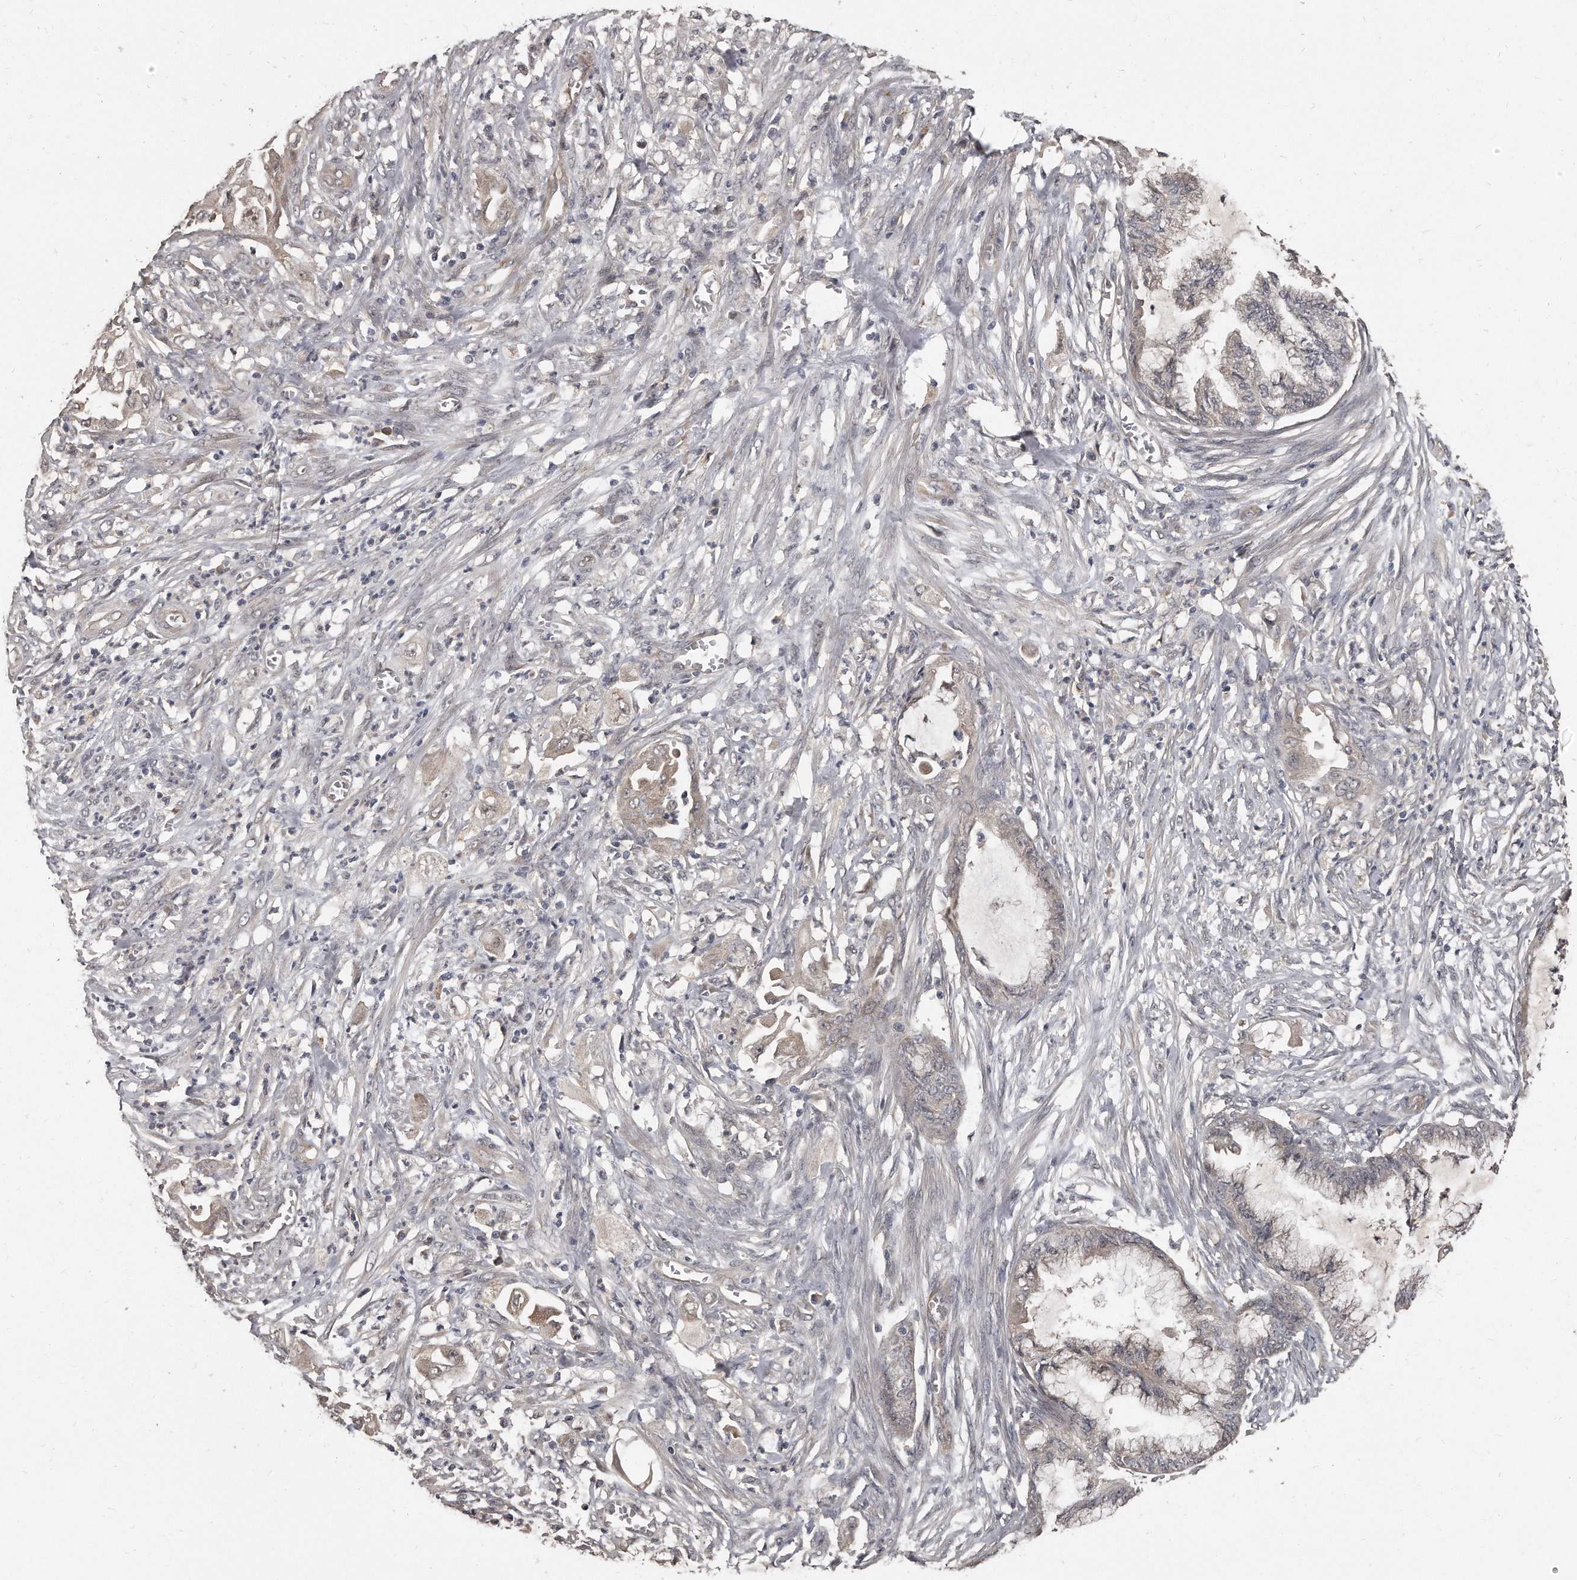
{"staining": {"intensity": "negative", "quantity": "none", "location": "none"}, "tissue": "endometrial cancer", "cell_type": "Tumor cells", "image_type": "cancer", "snomed": [{"axis": "morphology", "description": "Adenocarcinoma, NOS"}, {"axis": "topography", "description": "Endometrium"}], "caption": "IHC of endometrial adenocarcinoma reveals no positivity in tumor cells. (Immunohistochemistry, brightfield microscopy, high magnification).", "gene": "GRB10", "patient": {"sex": "female", "age": 86}}